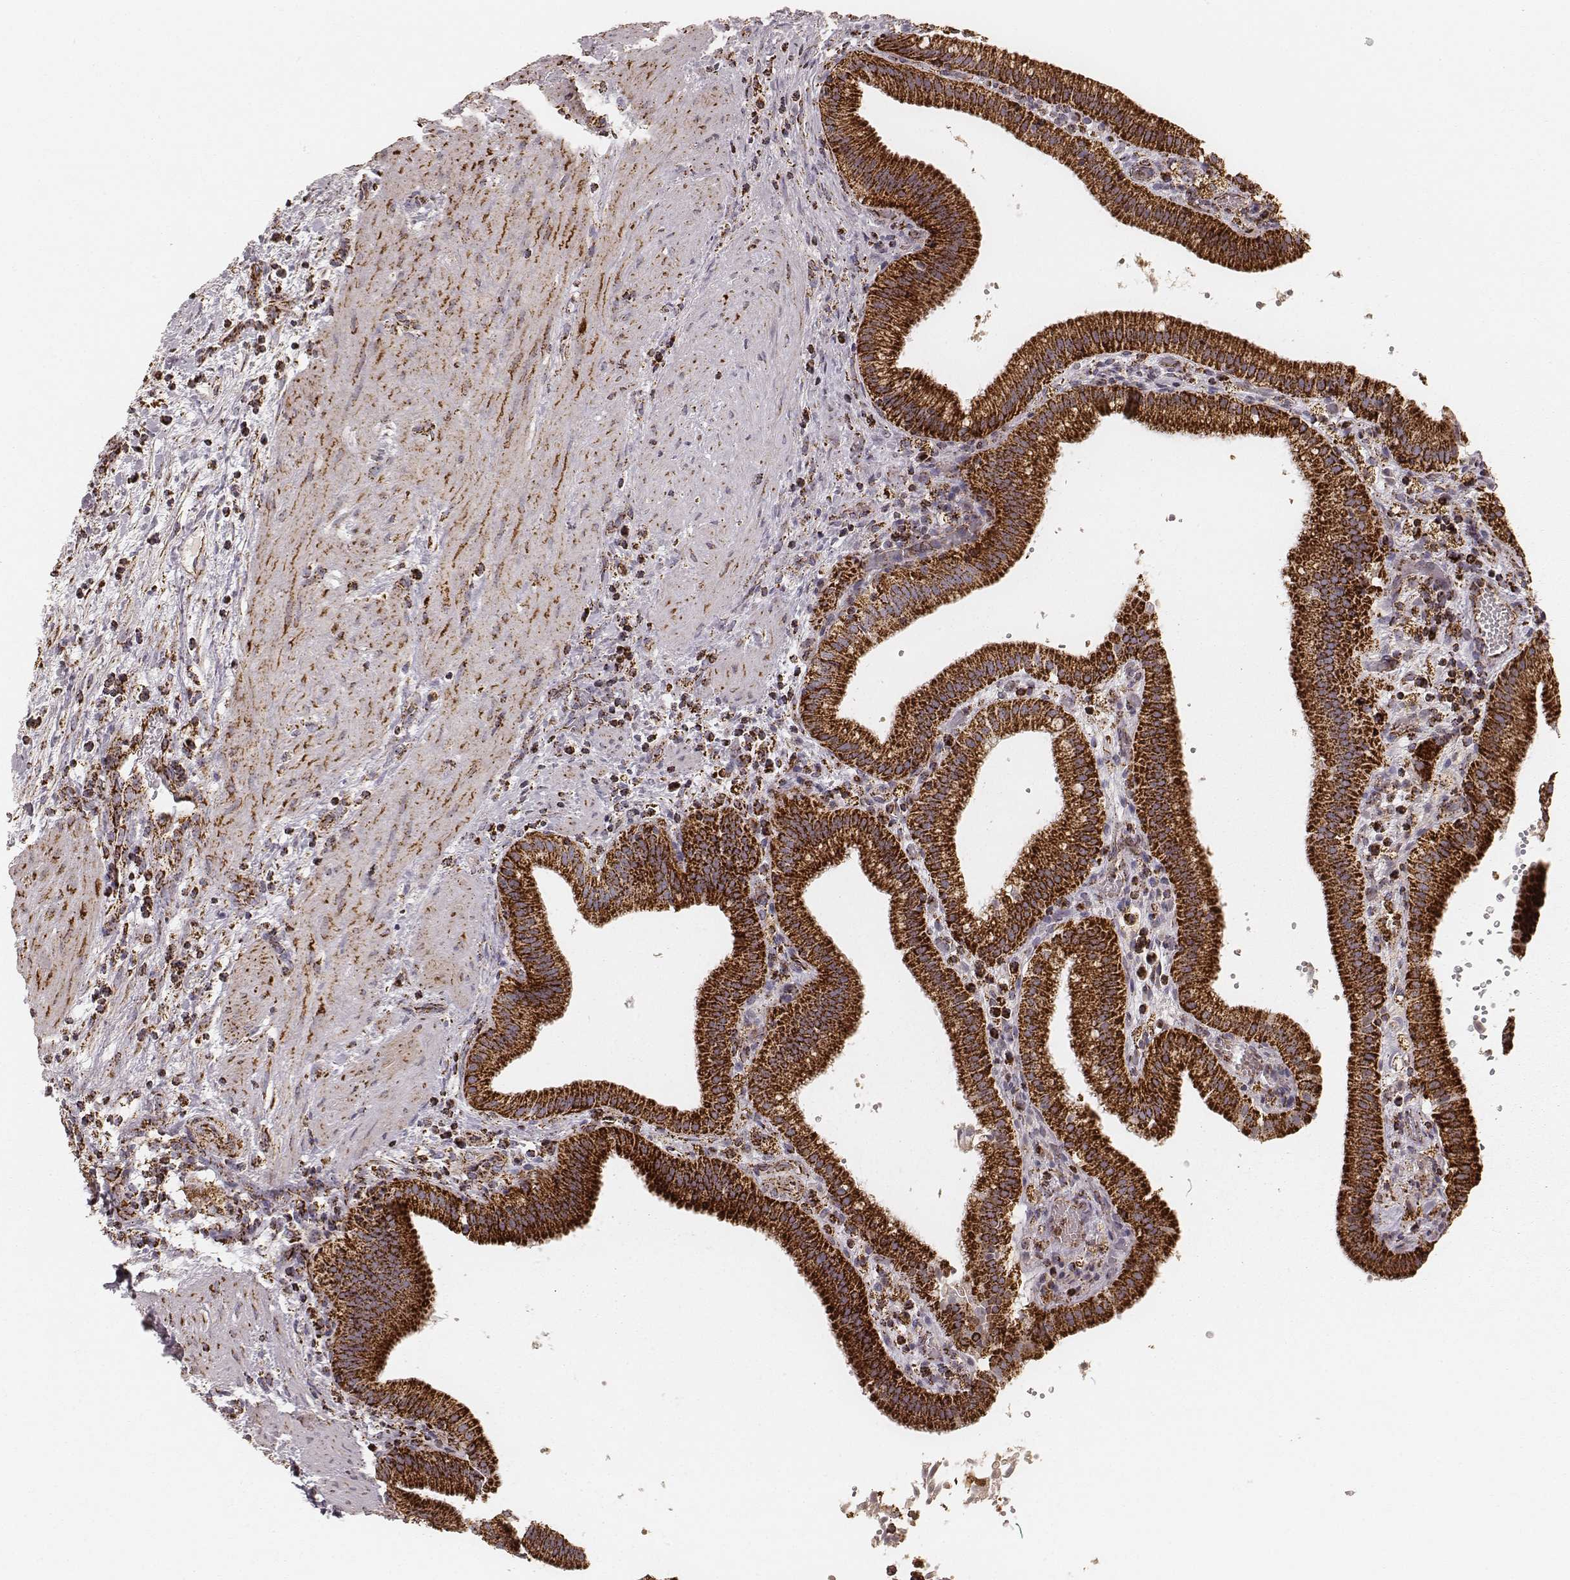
{"staining": {"intensity": "strong", "quantity": ">75%", "location": "cytoplasmic/membranous"}, "tissue": "gallbladder", "cell_type": "Glandular cells", "image_type": "normal", "snomed": [{"axis": "morphology", "description": "Normal tissue, NOS"}, {"axis": "topography", "description": "Gallbladder"}], "caption": "An immunohistochemistry (IHC) photomicrograph of normal tissue is shown. Protein staining in brown labels strong cytoplasmic/membranous positivity in gallbladder within glandular cells.", "gene": "CS", "patient": {"sex": "male", "age": 42}}